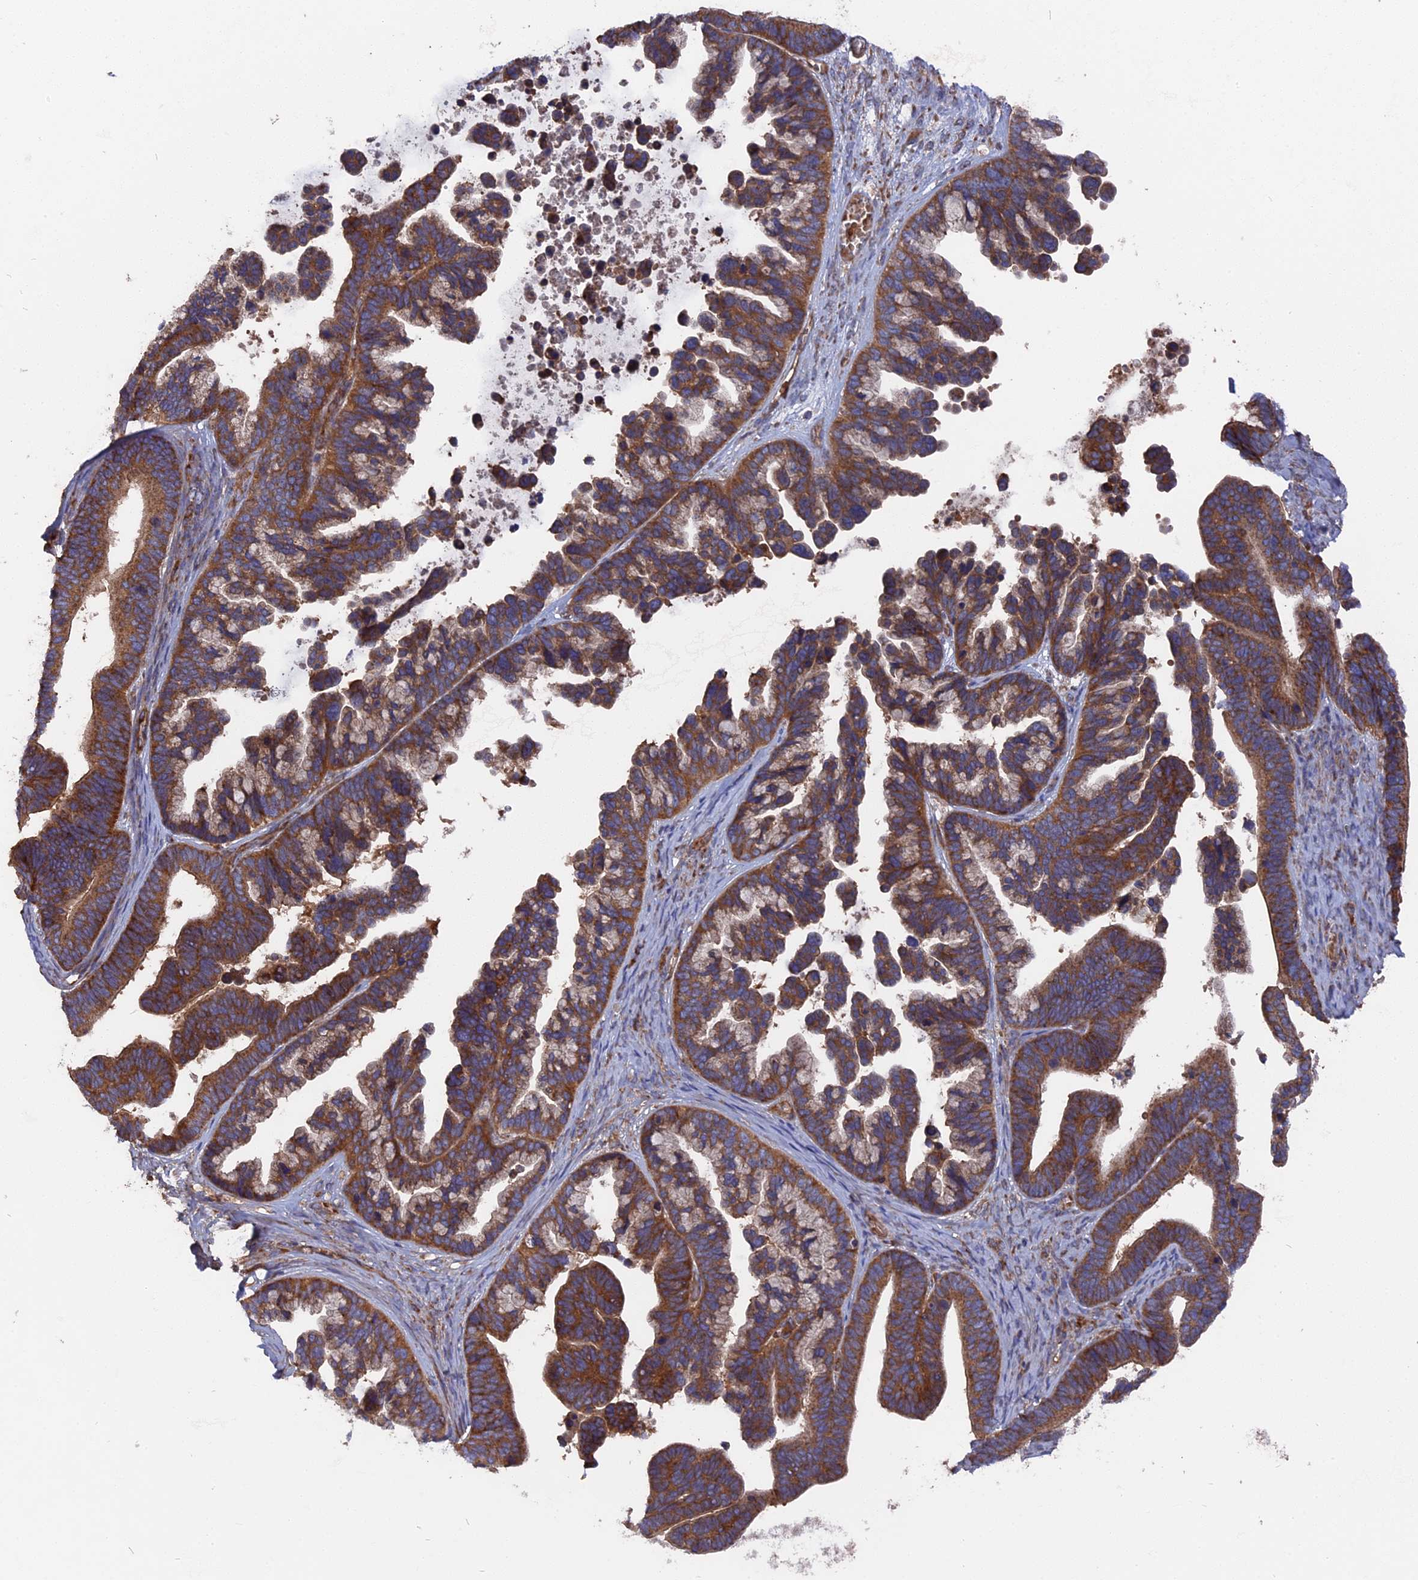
{"staining": {"intensity": "moderate", "quantity": ">75%", "location": "cytoplasmic/membranous"}, "tissue": "ovarian cancer", "cell_type": "Tumor cells", "image_type": "cancer", "snomed": [{"axis": "morphology", "description": "Cystadenocarcinoma, serous, NOS"}, {"axis": "topography", "description": "Ovary"}], "caption": "Immunohistochemistry (IHC) of human ovarian cancer shows medium levels of moderate cytoplasmic/membranous positivity in about >75% of tumor cells.", "gene": "TELO2", "patient": {"sex": "female", "age": 56}}